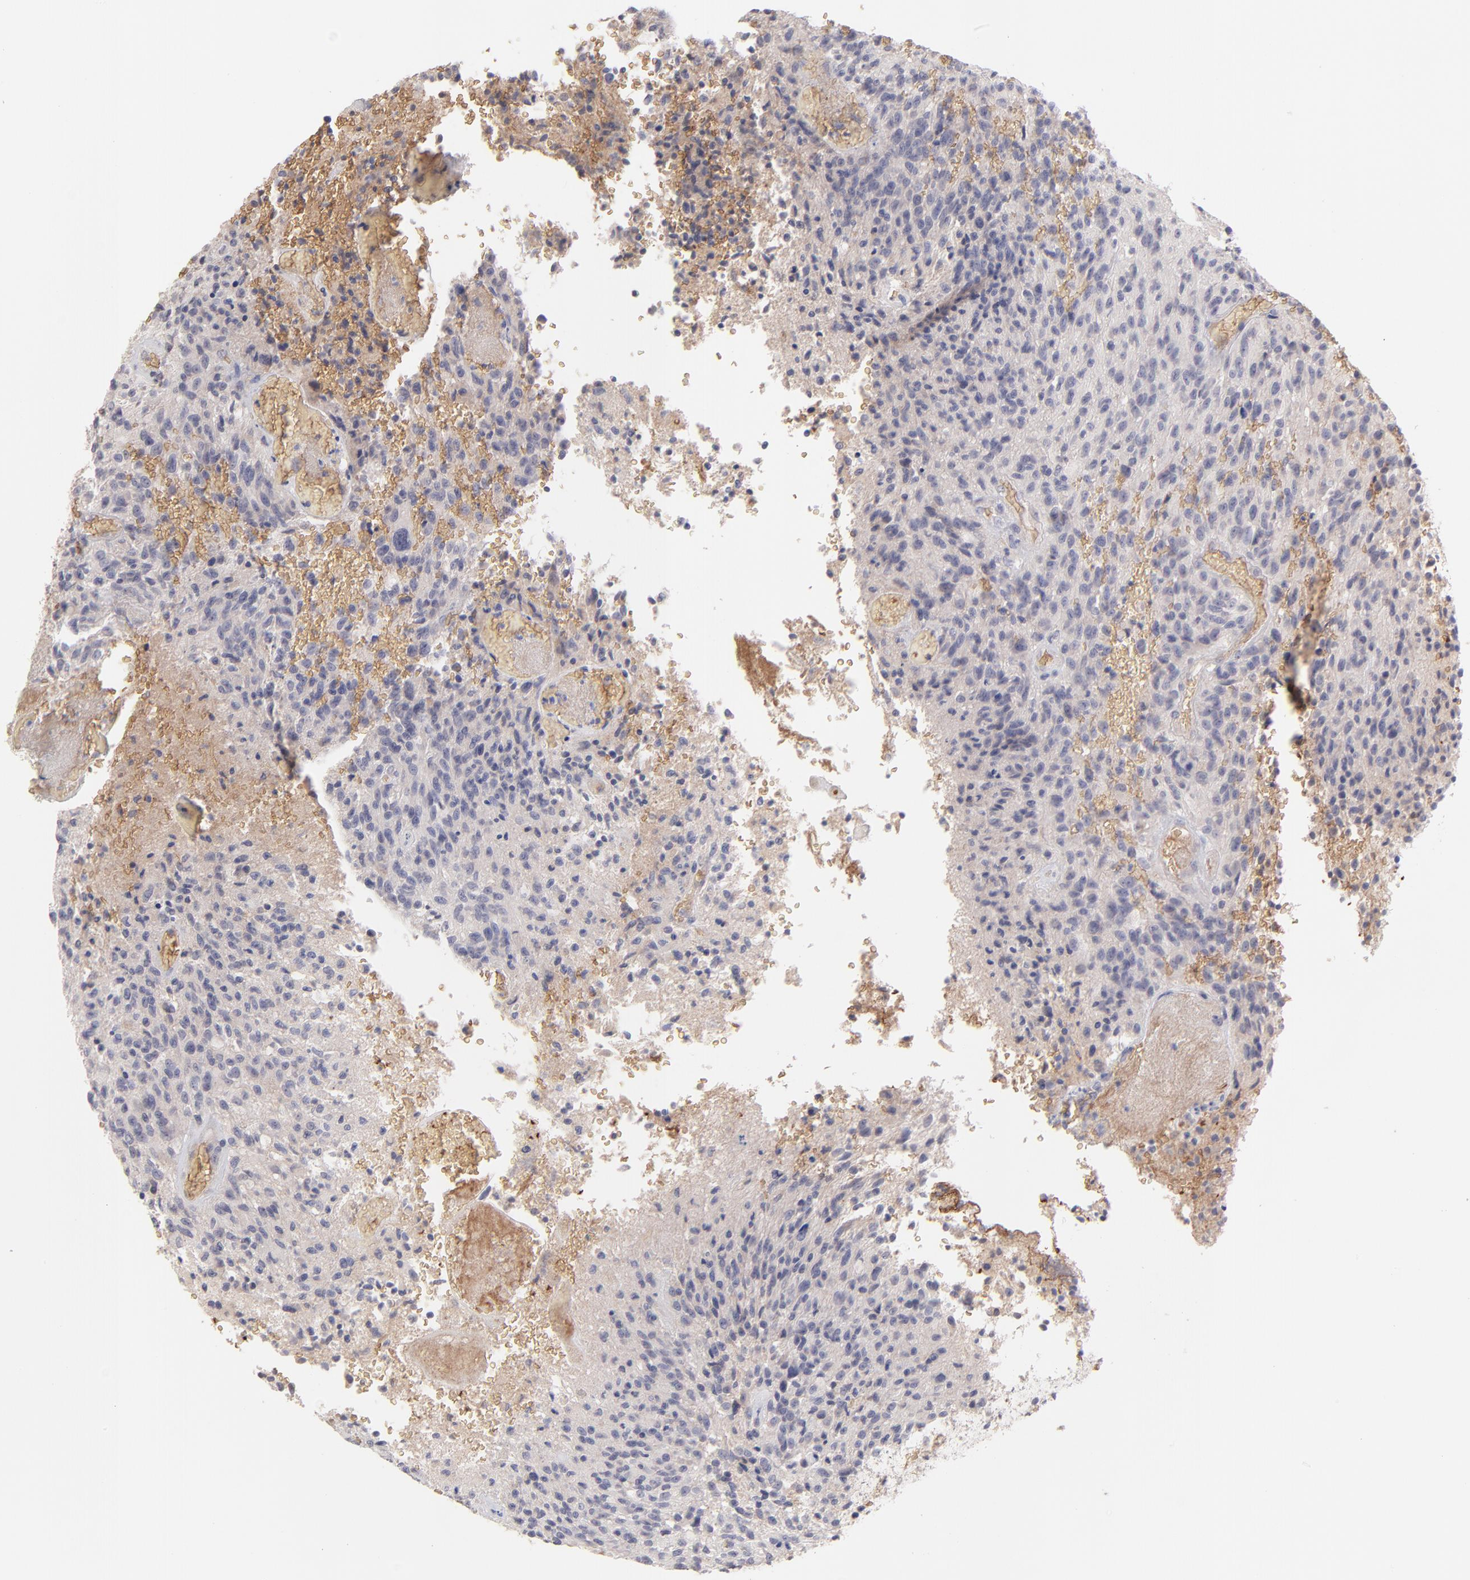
{"staining": {"intensity": "negative", "quantity": "none", "location": "none"}, "tissue": "glioma", "cell_type": "Tumor cells", "image_type": "cancer", "snomed": [{"axis": "morphology", "description": "Normal tissue, NOS"}, {"axis": "morphology", "description": "Glioma, malignant, High grade"}, {"axis": "topography", "description": "Cerebral cortex"}], "caption": "Immunohistochemical staining of human glioma reveals no significant staining in tumor cells.", "gene": "F13B", "patient": {"sex": "male", "age": 56}}